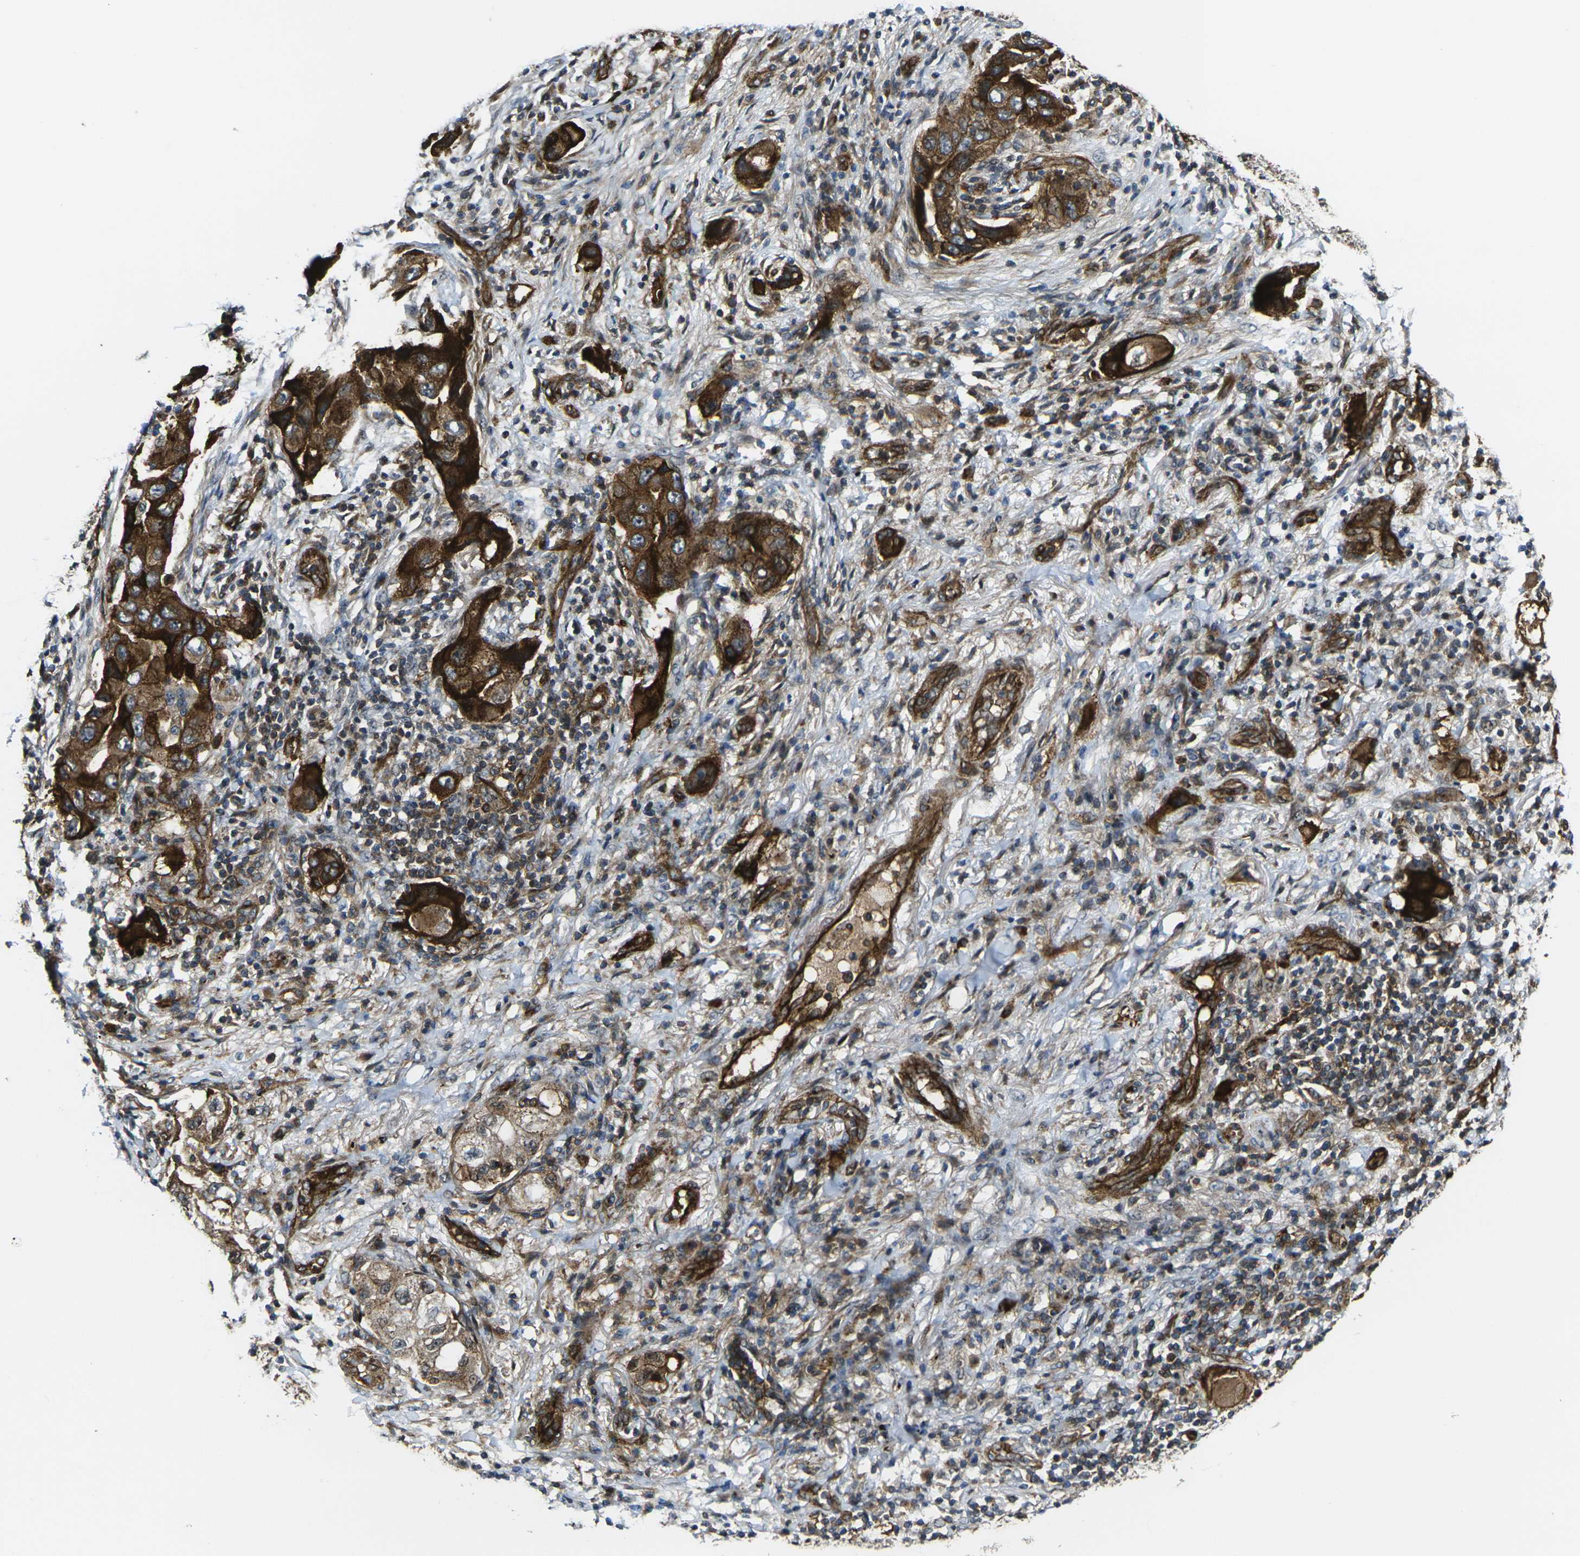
{"staining": {"intensity": "strong", "quantity": ">75%", "location": "cytoplasmic/membranous"}, "tissue": "lung cancer", "cell_type": "Tumor cells", "image_type": "cancer", "snomed": [{"axis": "morphology", "description": "Adenocarcinoma, NOS"}, {"axis": "topography", "description": "Lung"}], "caption": "High-magnification brightfield microscopy of lung adenocarcinoma stained with DAB (brown) and counterstained with hematoxylin (blue). tumor cells exhibit strong cytoplasmic/membranous expression is appreciated in approximately>75% of cells. The staining was performed using DAB to visualize the protein expression in brown, while the nuclei were stained in blue with hematoxylin (Magnification: 20x).", "gene": "ECE1", "patient": {"sex": "female", "age": 65}}